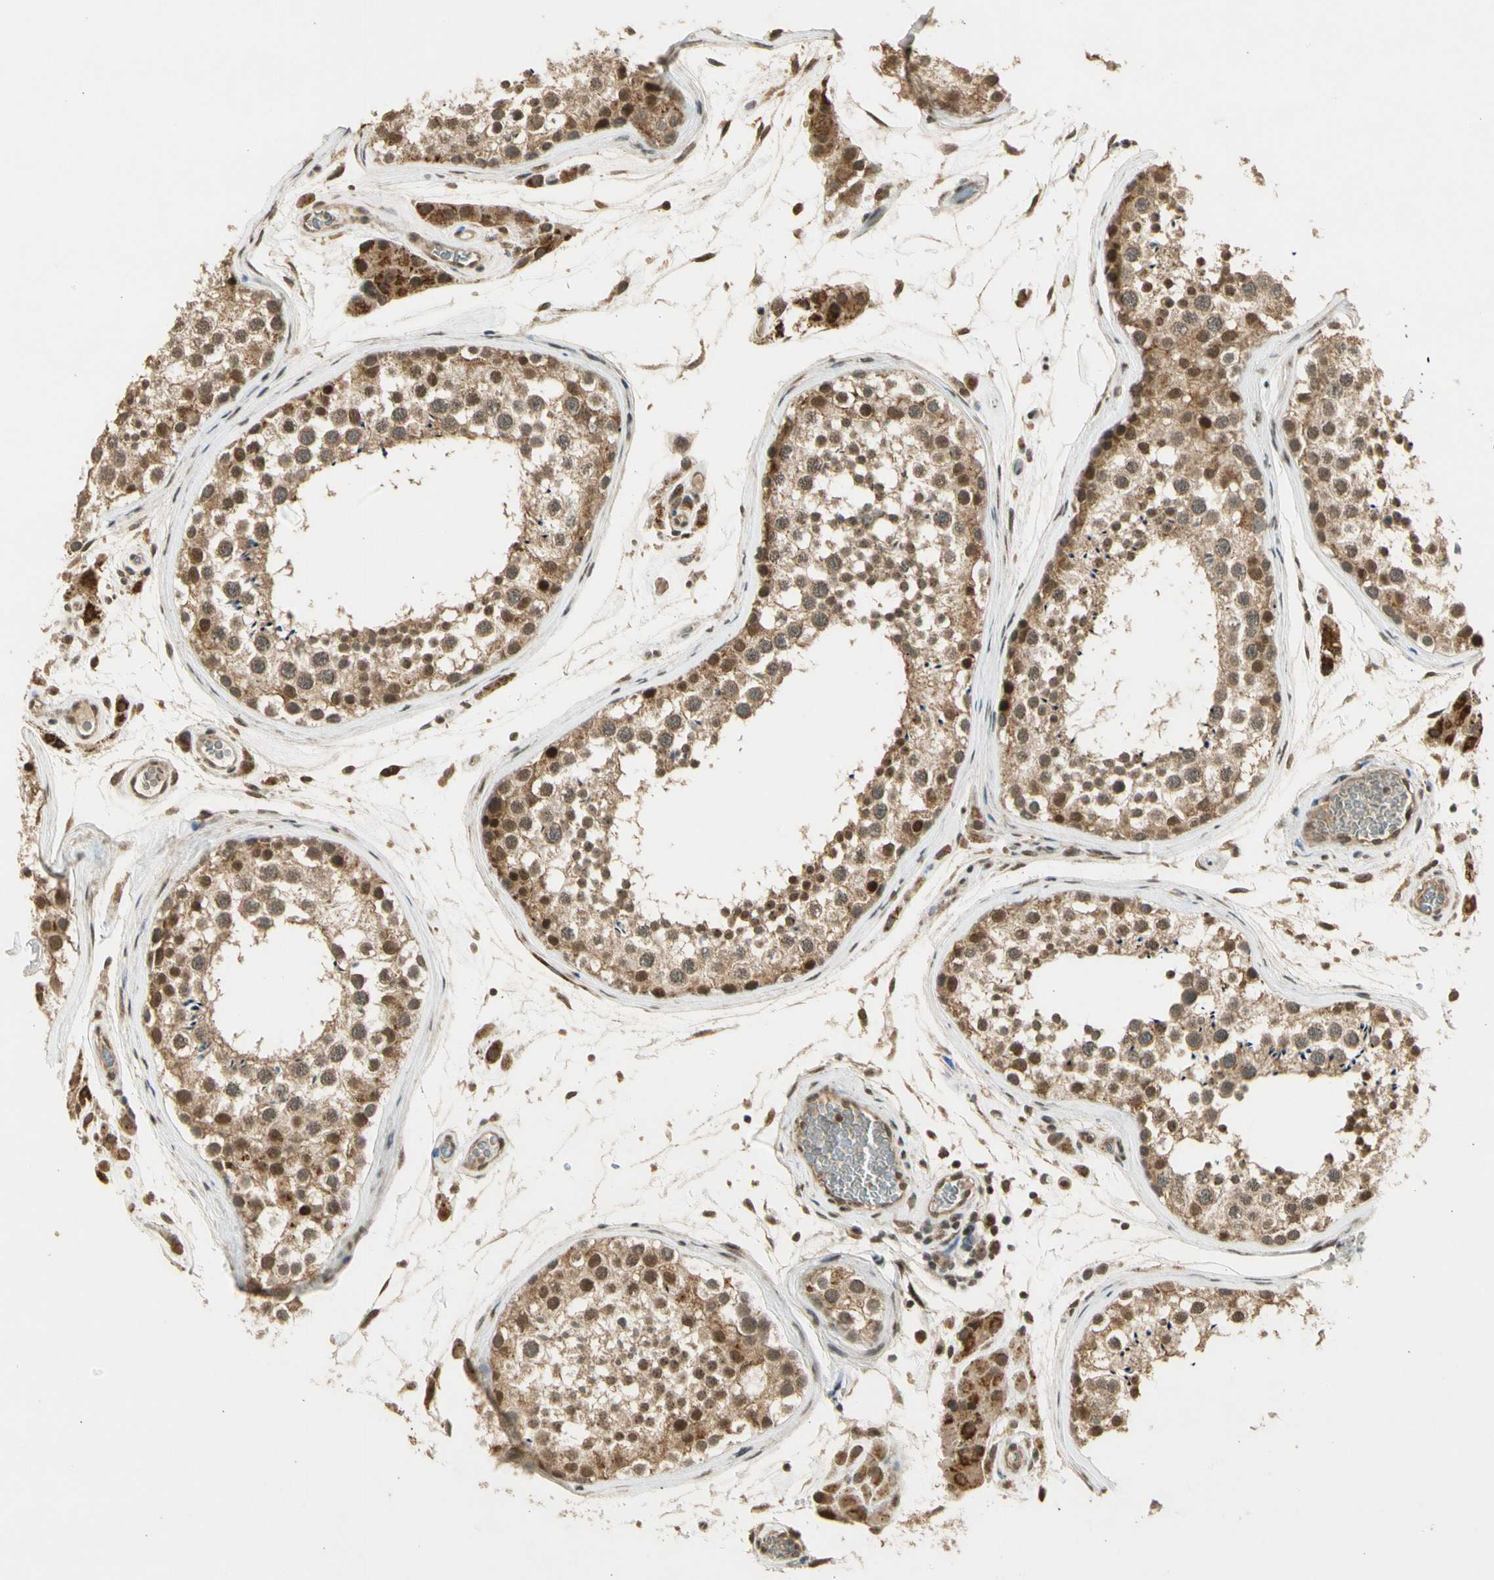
{"staining": {"intensity": "moderate", "quantity": ">75%", "location": "cytoplasmic/membranous,nuclear"}, "tissue": "testis", "cell_type": "Cells in seminiferous ducts", "image_type": "normal", "snomed": [{"axis": "morphology", "description": "Normal tissue, NOS"}, {"axis": "topography", "description": "Testis"}], "caption": "Cells in seminiferous ducts reveal medium levels of moderate cytoplasmic/membranous,nuclear positivity in approximately >75% of cells in unremarkable testis.", "gene": "ZNF135", "patient": {"sex": "male", "age": 46}}